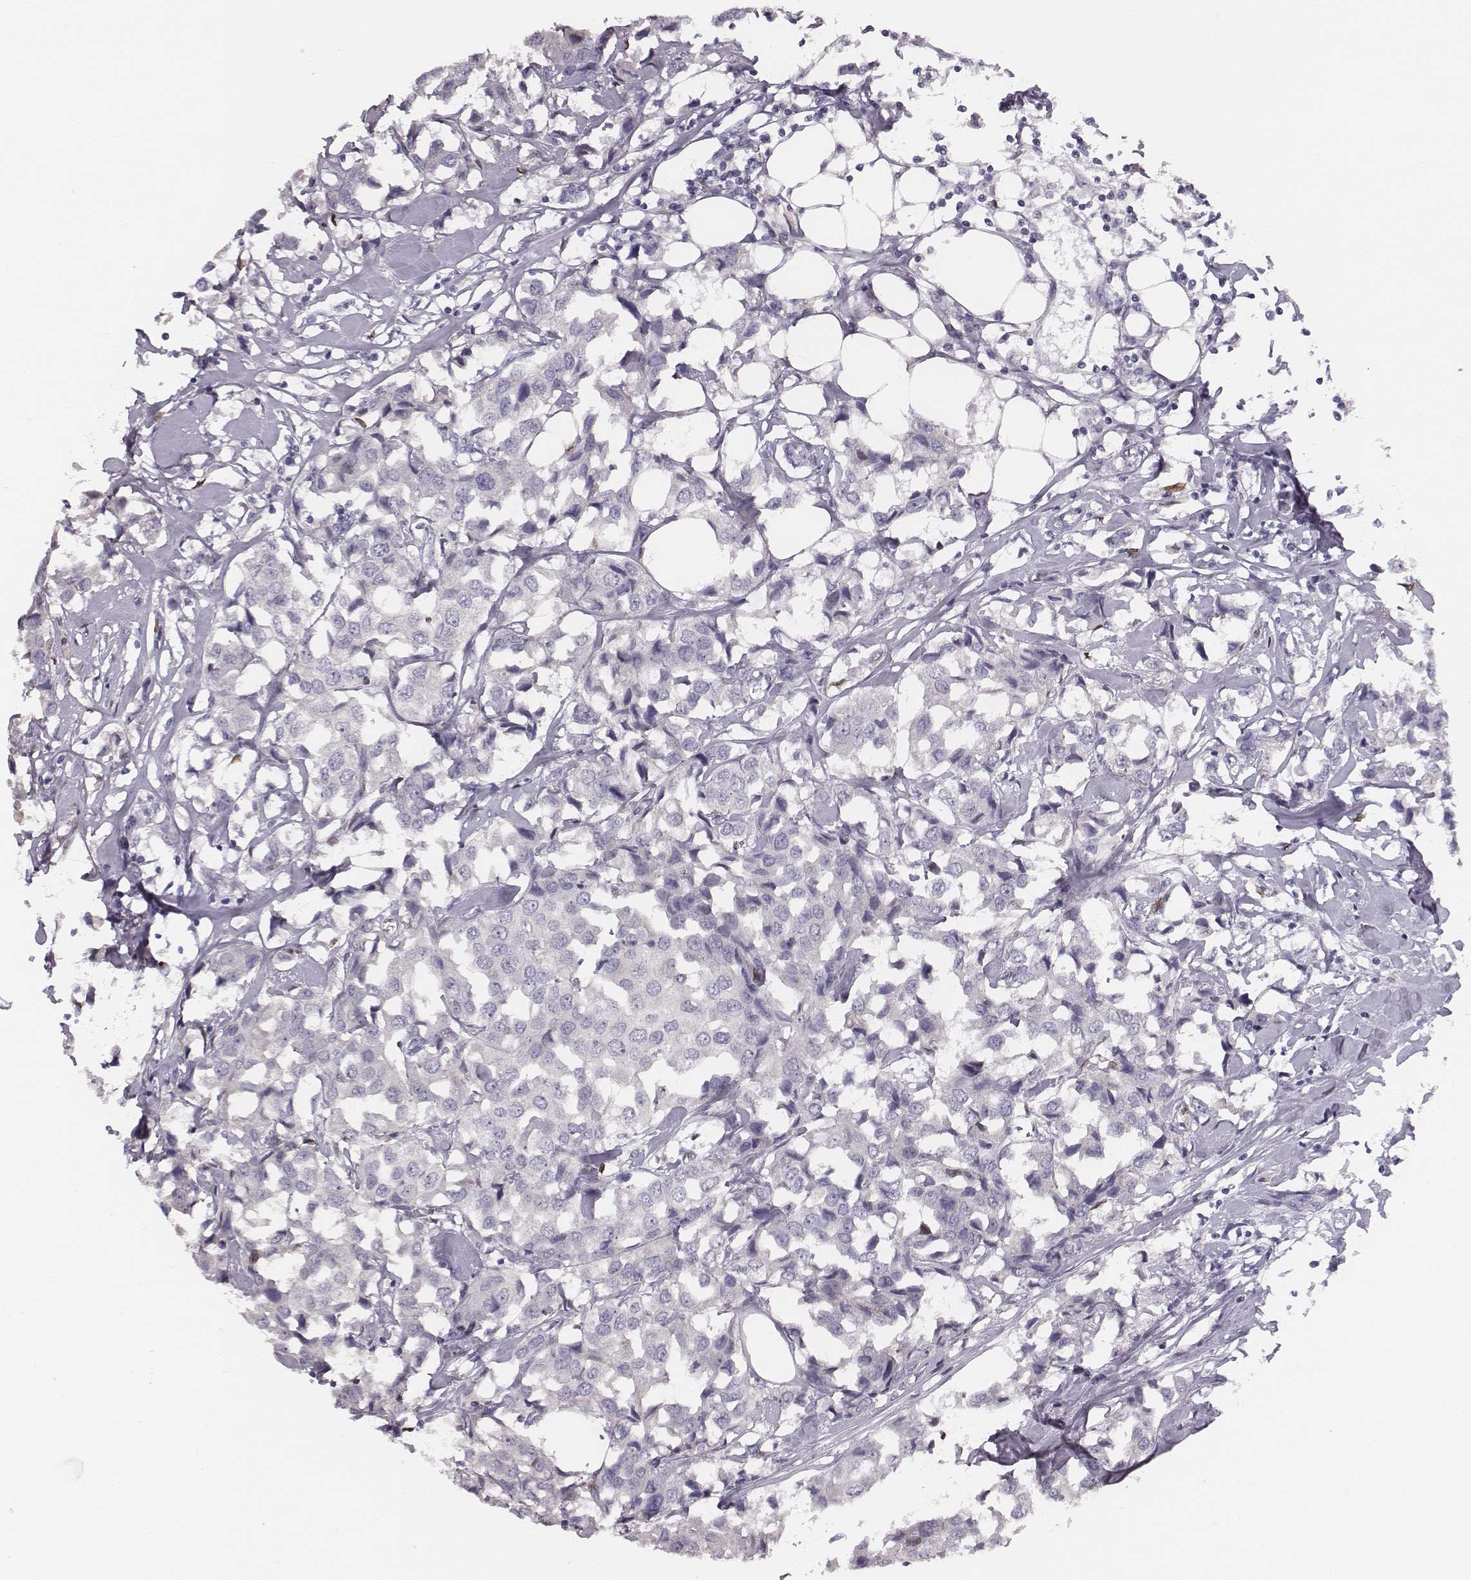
{"staining": {"intensity": "negative", "quantity": "none", "location": "none"}, "tissue": "breast cancer", "cell_type": "Tumor cells", "image_type": "cancer", "snomed": [{"axis": "morphology", "description": "Duct carcinoma"}, {"axis": "topography", "description": "Breast"}], "caption": "This is a micrograph of immunohistochemistry staining of breast infiltrating ductal carcinoma, which shows no positivity in tumor cells.", "gene": "ADGRF4", "patient": {"sex": "female", "age": 80}}